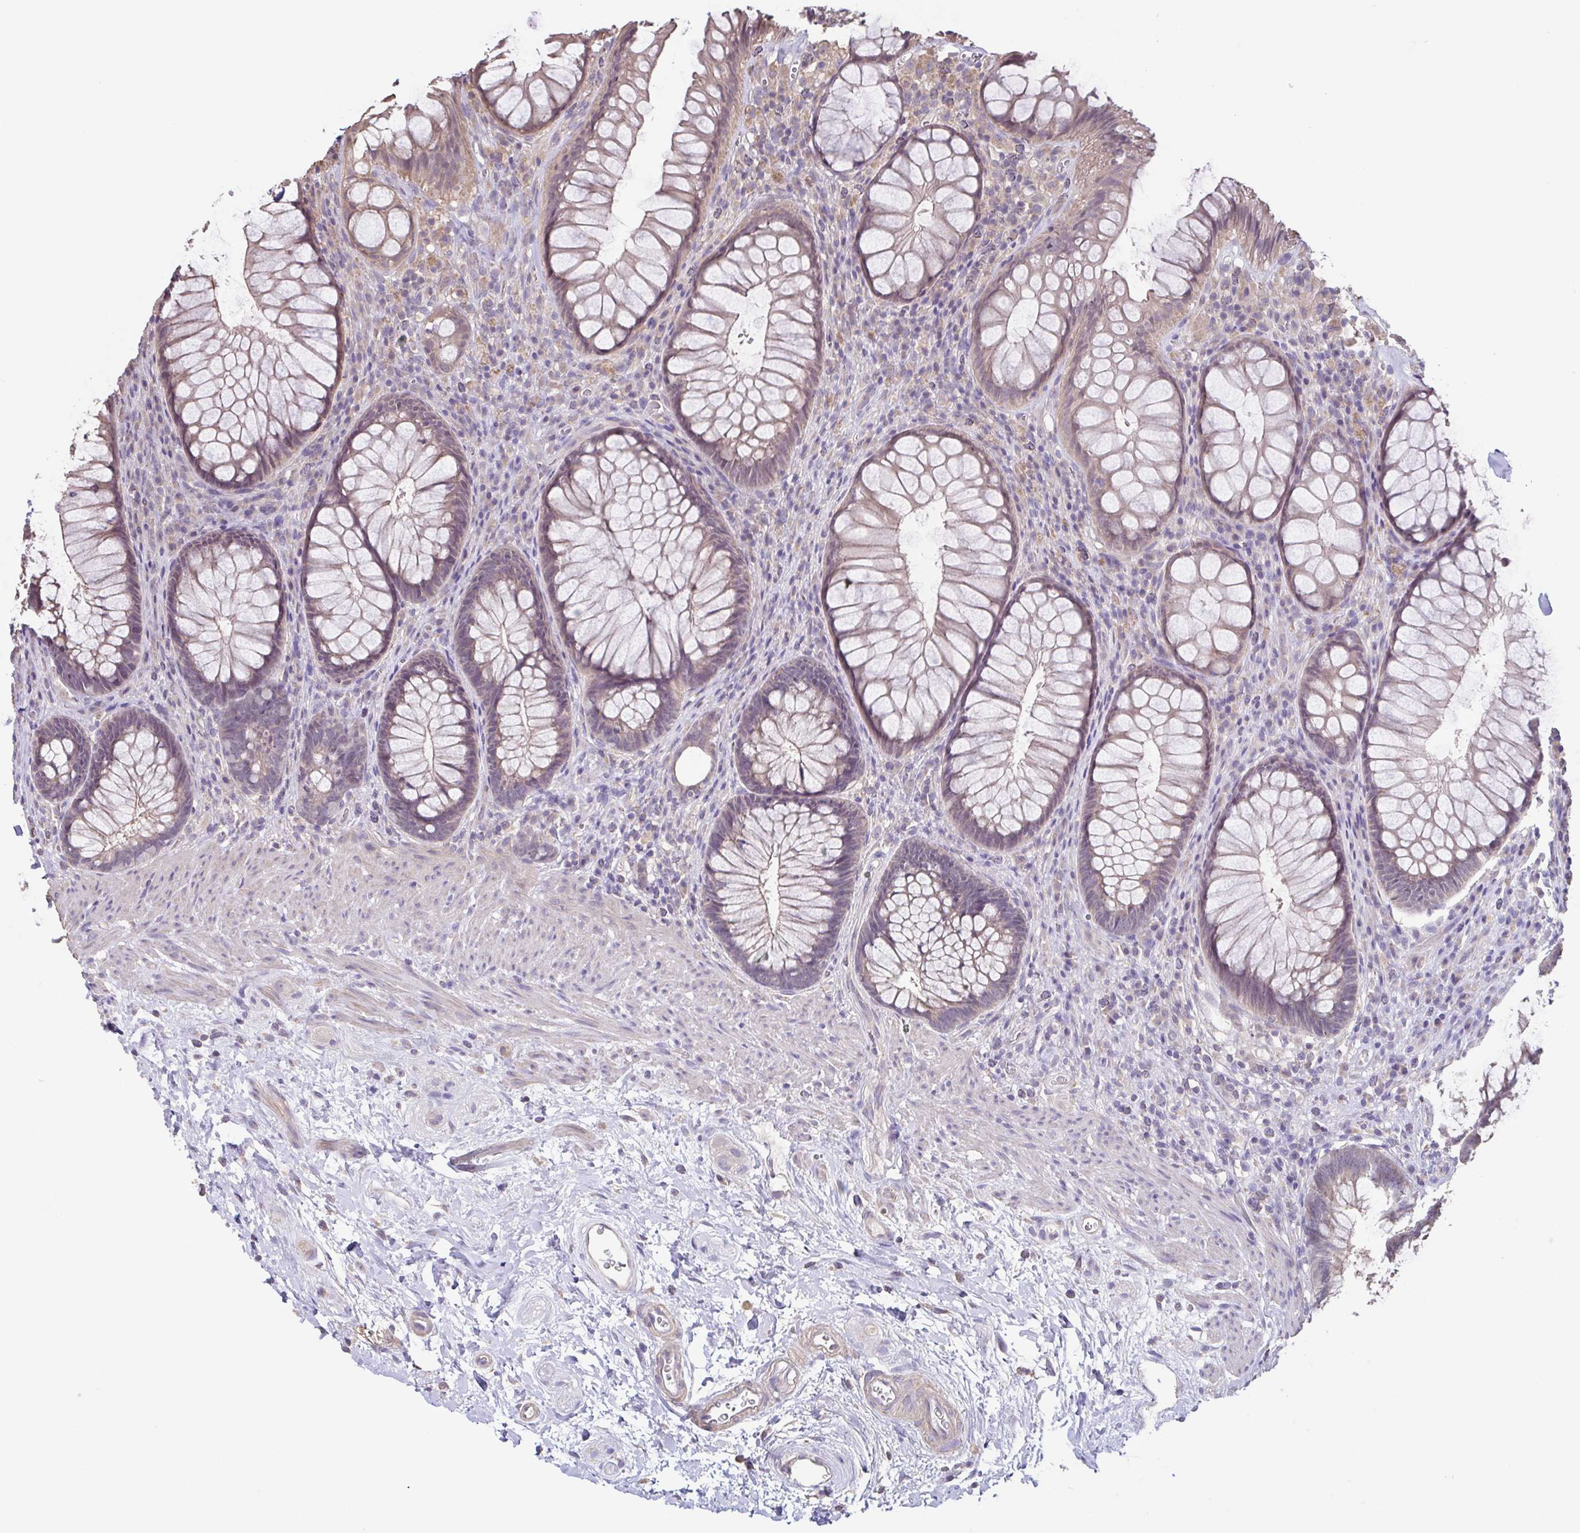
{"staining": {"intensity": "weak", "quantity": "25%-75%", "location": "cytoplasmic/membranous"}, "tissue": "rectum", "cell_type": "Glandular cells", "image_type": "normal", "snomed": [{"axis": "morphology", "description": "Normal tissue, NOS"}, {"axis": "topography", "description": "Smooth muscle"}, {"axis": "topography", "description": "Rectum"}], "caption": "Glandular cells exhibit low levels of weak cytoplasmic/membranous staining in about 25%-75% of cells in unremarkable rectum.", "gene": "ACTRT2", "patient": {"sex": "male", "age": 53}}